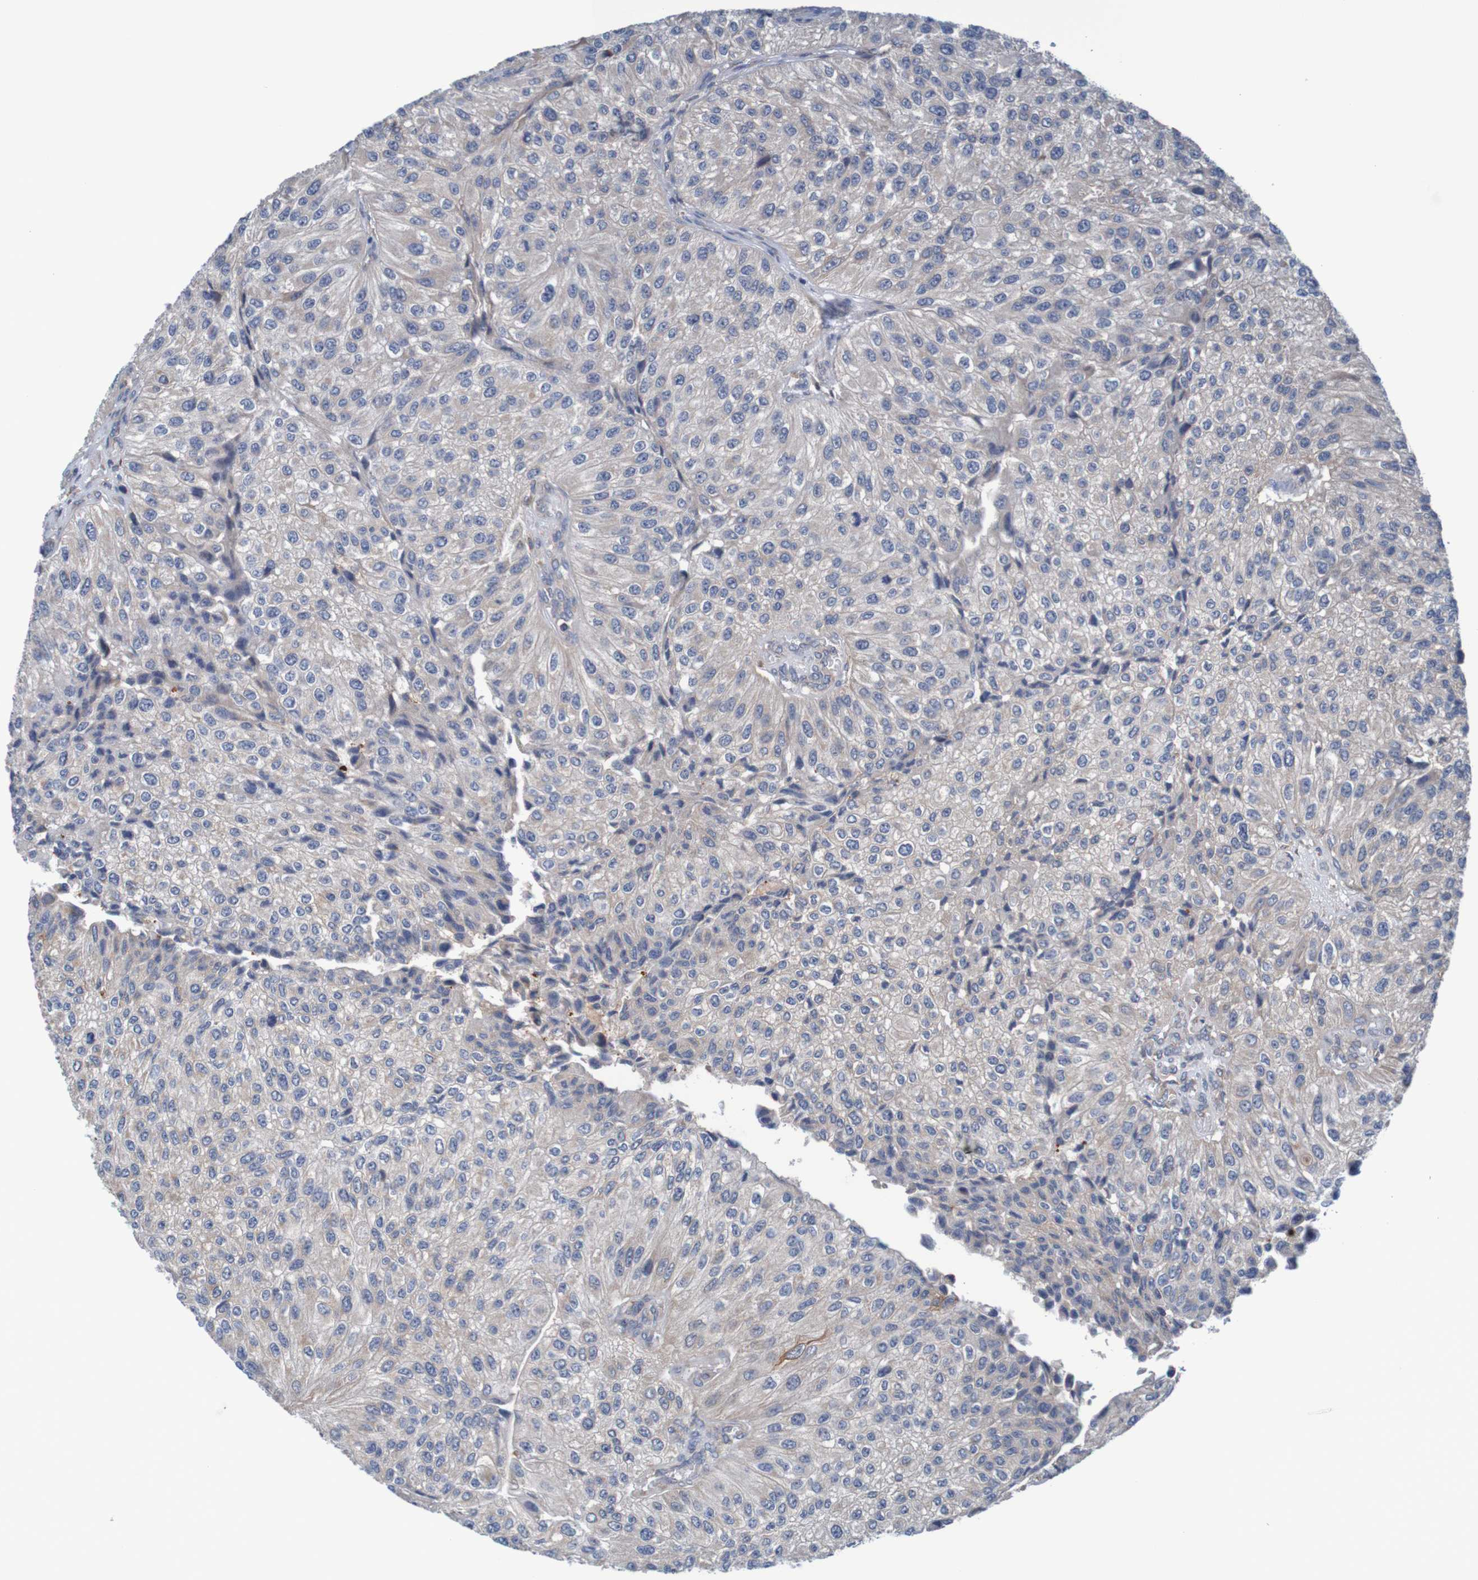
{"staining": {"intensity": "weak", "quantity": ">75%", "location": "cytoplasmic/membranous"}, "tissue": "urothelial cancer", "cell_type": "Tumor cells", "image_type": "cancer", "snomed": [{"axis": "morphology", "description": "Urothelial carcinoma, High grade"}, {"axis": "topography", "description": "Kidney"}, {"axis": "topography", "description": "Urinary bladder"}], "caption": "Weak cytoplasmic/membranous staining is seen in about >75% of tumor cells in high-grade urothelial carcinoma.", "gene": "CLDN18", "patient": {"sex": "male", "age": 77}}